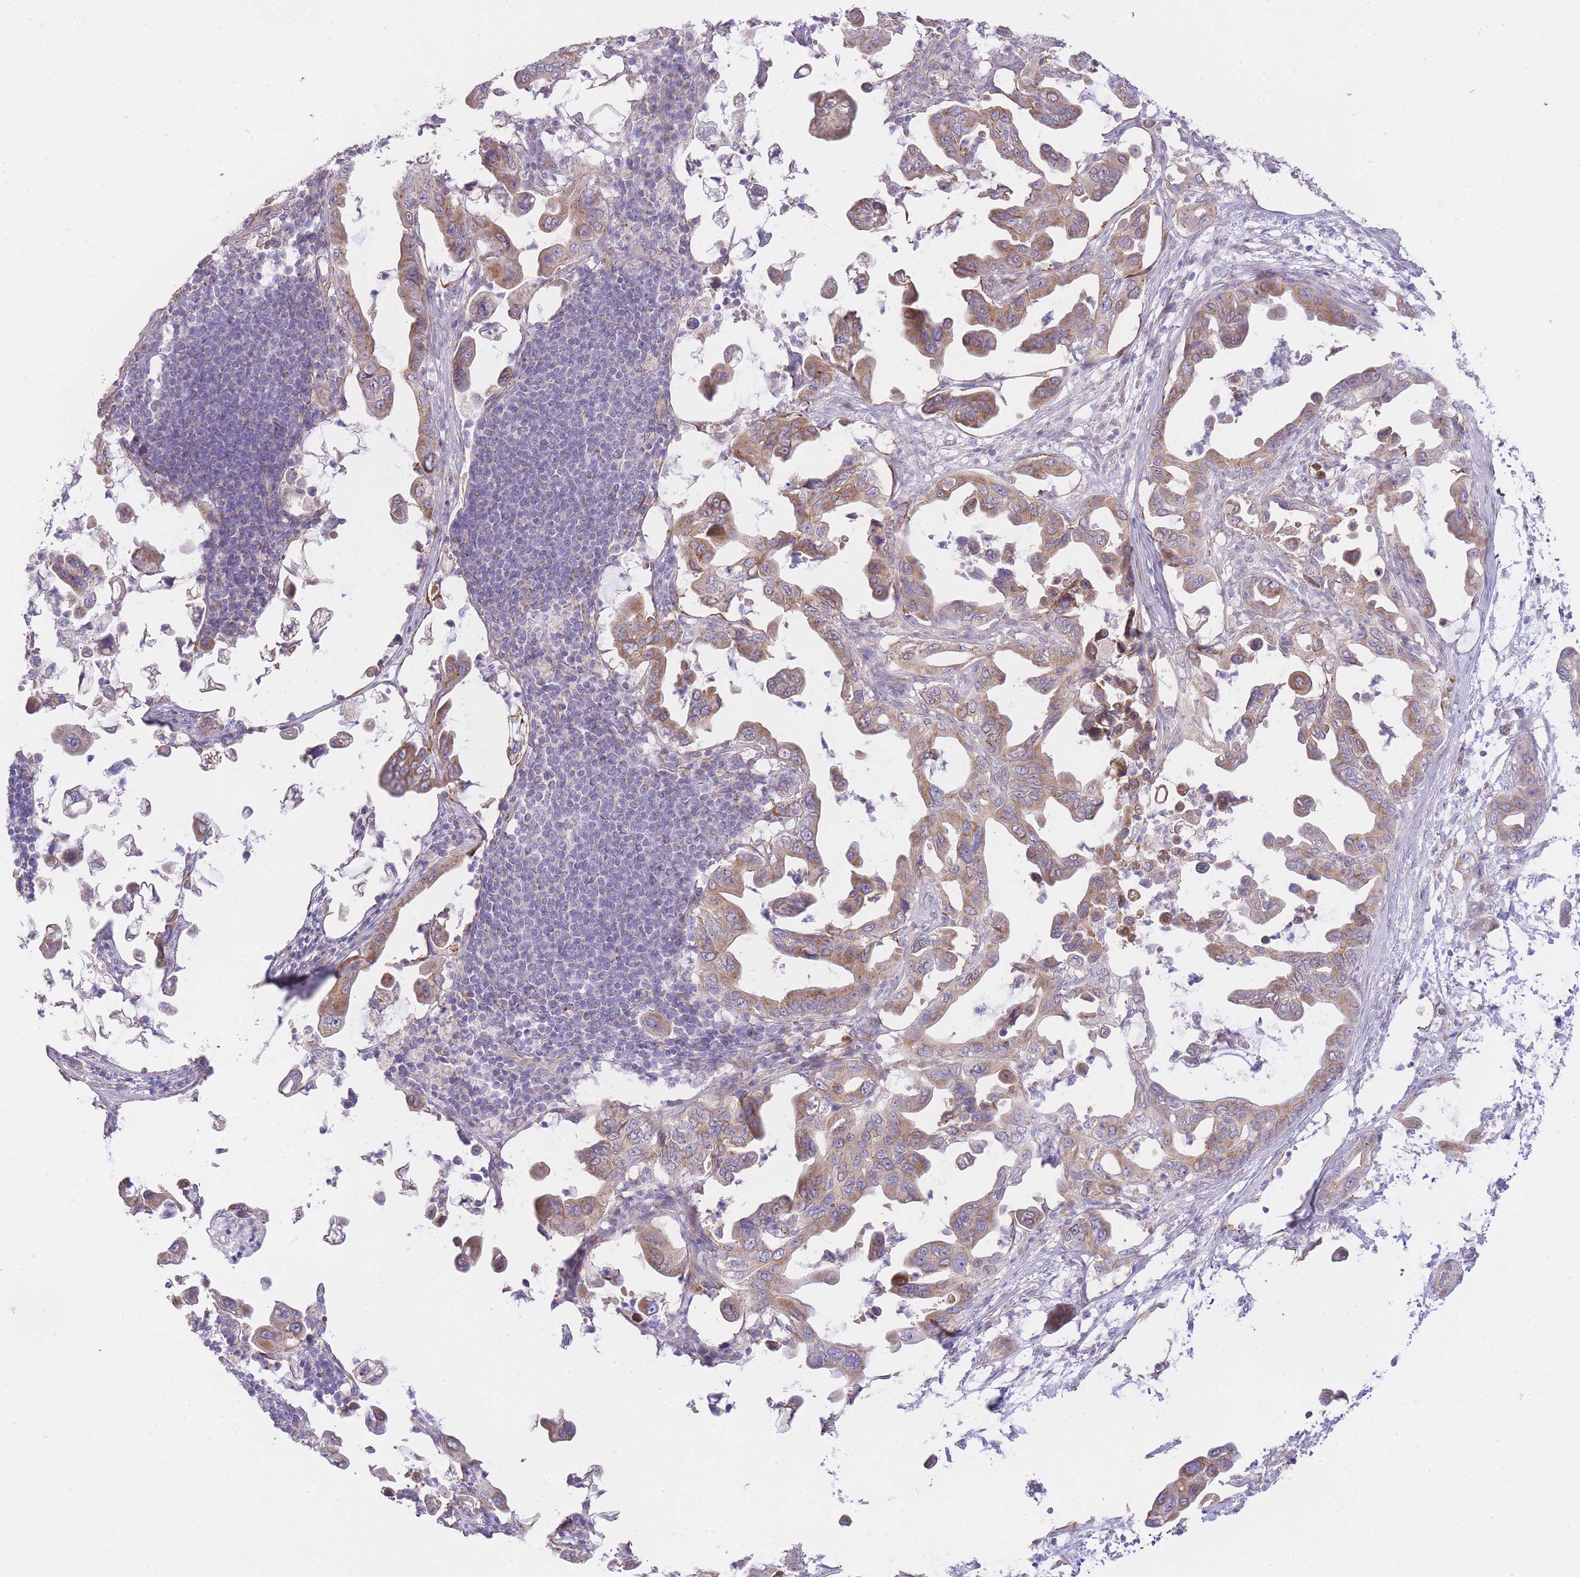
{"staining": {"intensity": "moderate", "quantity": ">75%", "location": "cytoplasmic/membranous"}, "tissue": "pancreatic cancer", "cell_type": "Tumor cells", "image_type": "cancer", "snomed": [{"axis": "morphology", "description": "Adenocarcinoma, NOS"}, {"axis": "topography", "description": "Pancreas"}], "caption": "Pancreatic adenocarcinoma stained with DAB IHC exhibits medium levels of moderate cytoplasmic/membranous positivity in about >75% of tumor cells.", "gene": "CTBP1", "patient": {"sex": "male", "age": 61}}